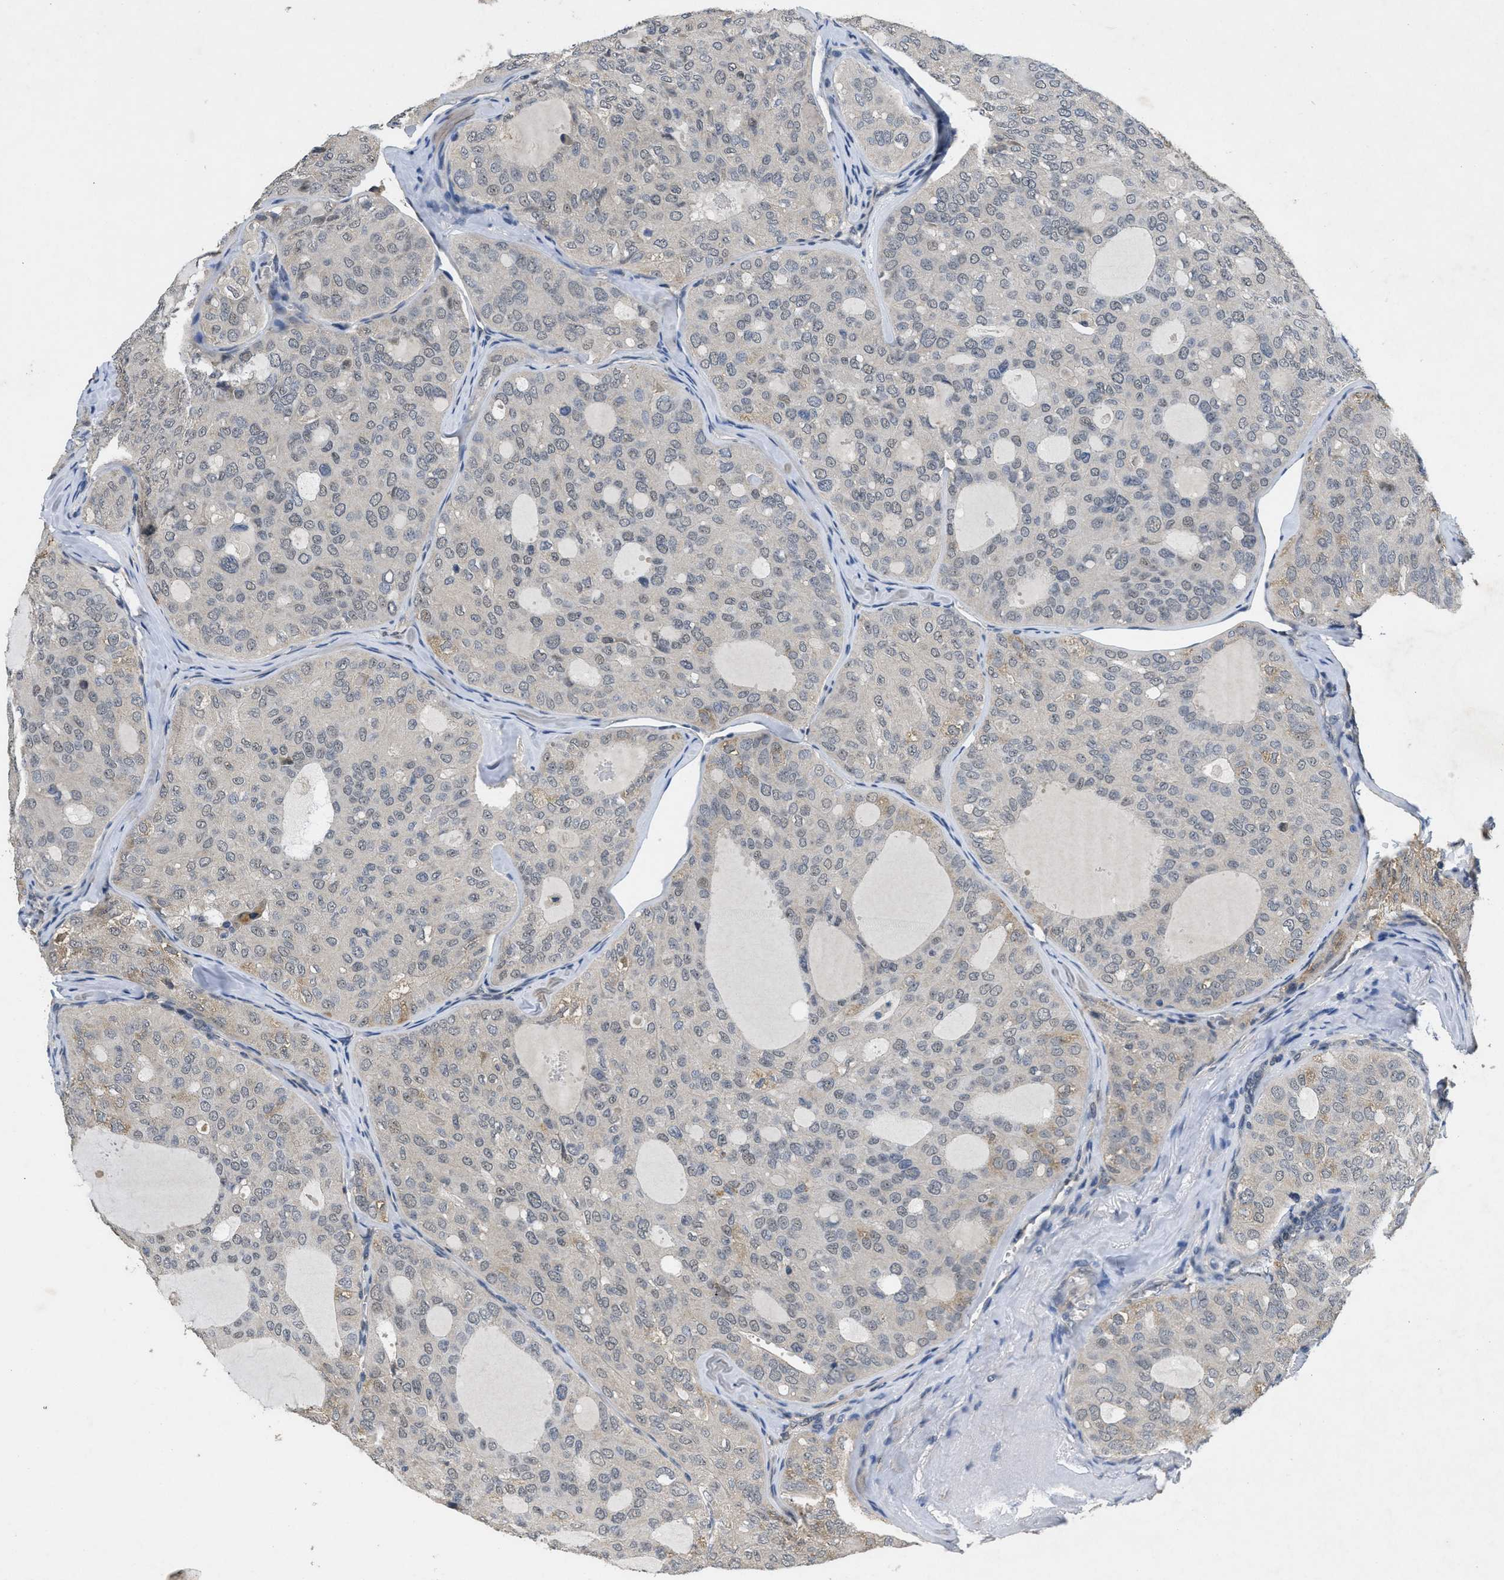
{"staining": {"intensity": "weak", "quantity": "<25%", "location": "cytoplasmic/membranous"}, "tissue": "thyroid cancer", "cell_type": "Tumor cells", "image_type": "cancer", "snomed": [{"axis": "morphology", "description": "Follicular adenoma carcinoma, NOS"}, {"axis": "topography", "description": "Thyroid gland"}], "caption": "Thyroid cancer was stained to show a protein in brown. There is no significant expression in tumor cells.", "gene": "PAPOLG", "patient": {"sex": "male", "age": 75}}